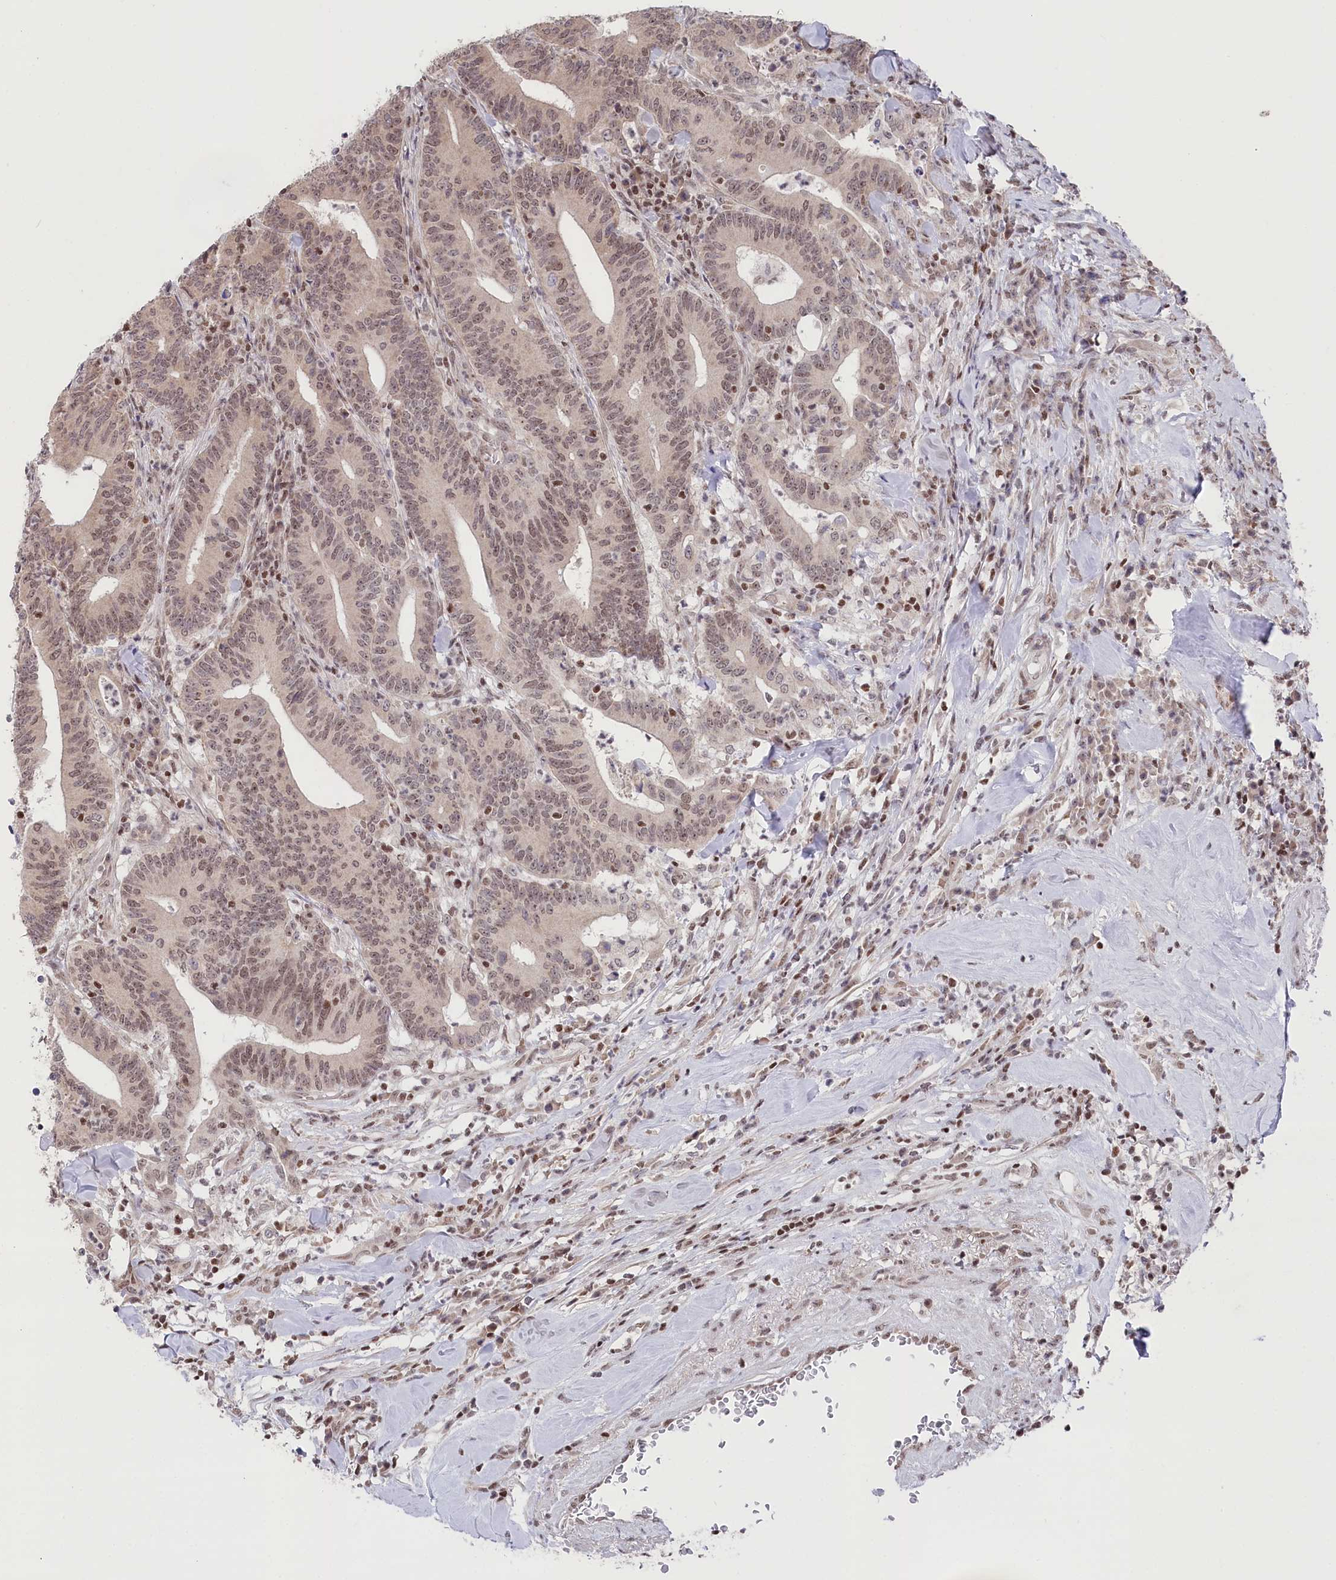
{"staining": {"intensity": "weak", "quantity": ">75%", "location": "nuclear"}, "tissue": "colorectal cancer", "cell_type": "Tumor cells", "image_type": "cancer", "snomed": [{"axis": "morphology", "description": "Adenocarcinoma, NOS"}, {"axis": "topography", "description": "Colon"}], "caption": "A histopathology image showing weak nuclear staining in about >75% of tumor cells in colorectal cancer (adenocarcinoma), as visualized by brown immunohistochemical staining.", "gene": "CGGBP1", "patient": {"sex": "female", "age": 66}}